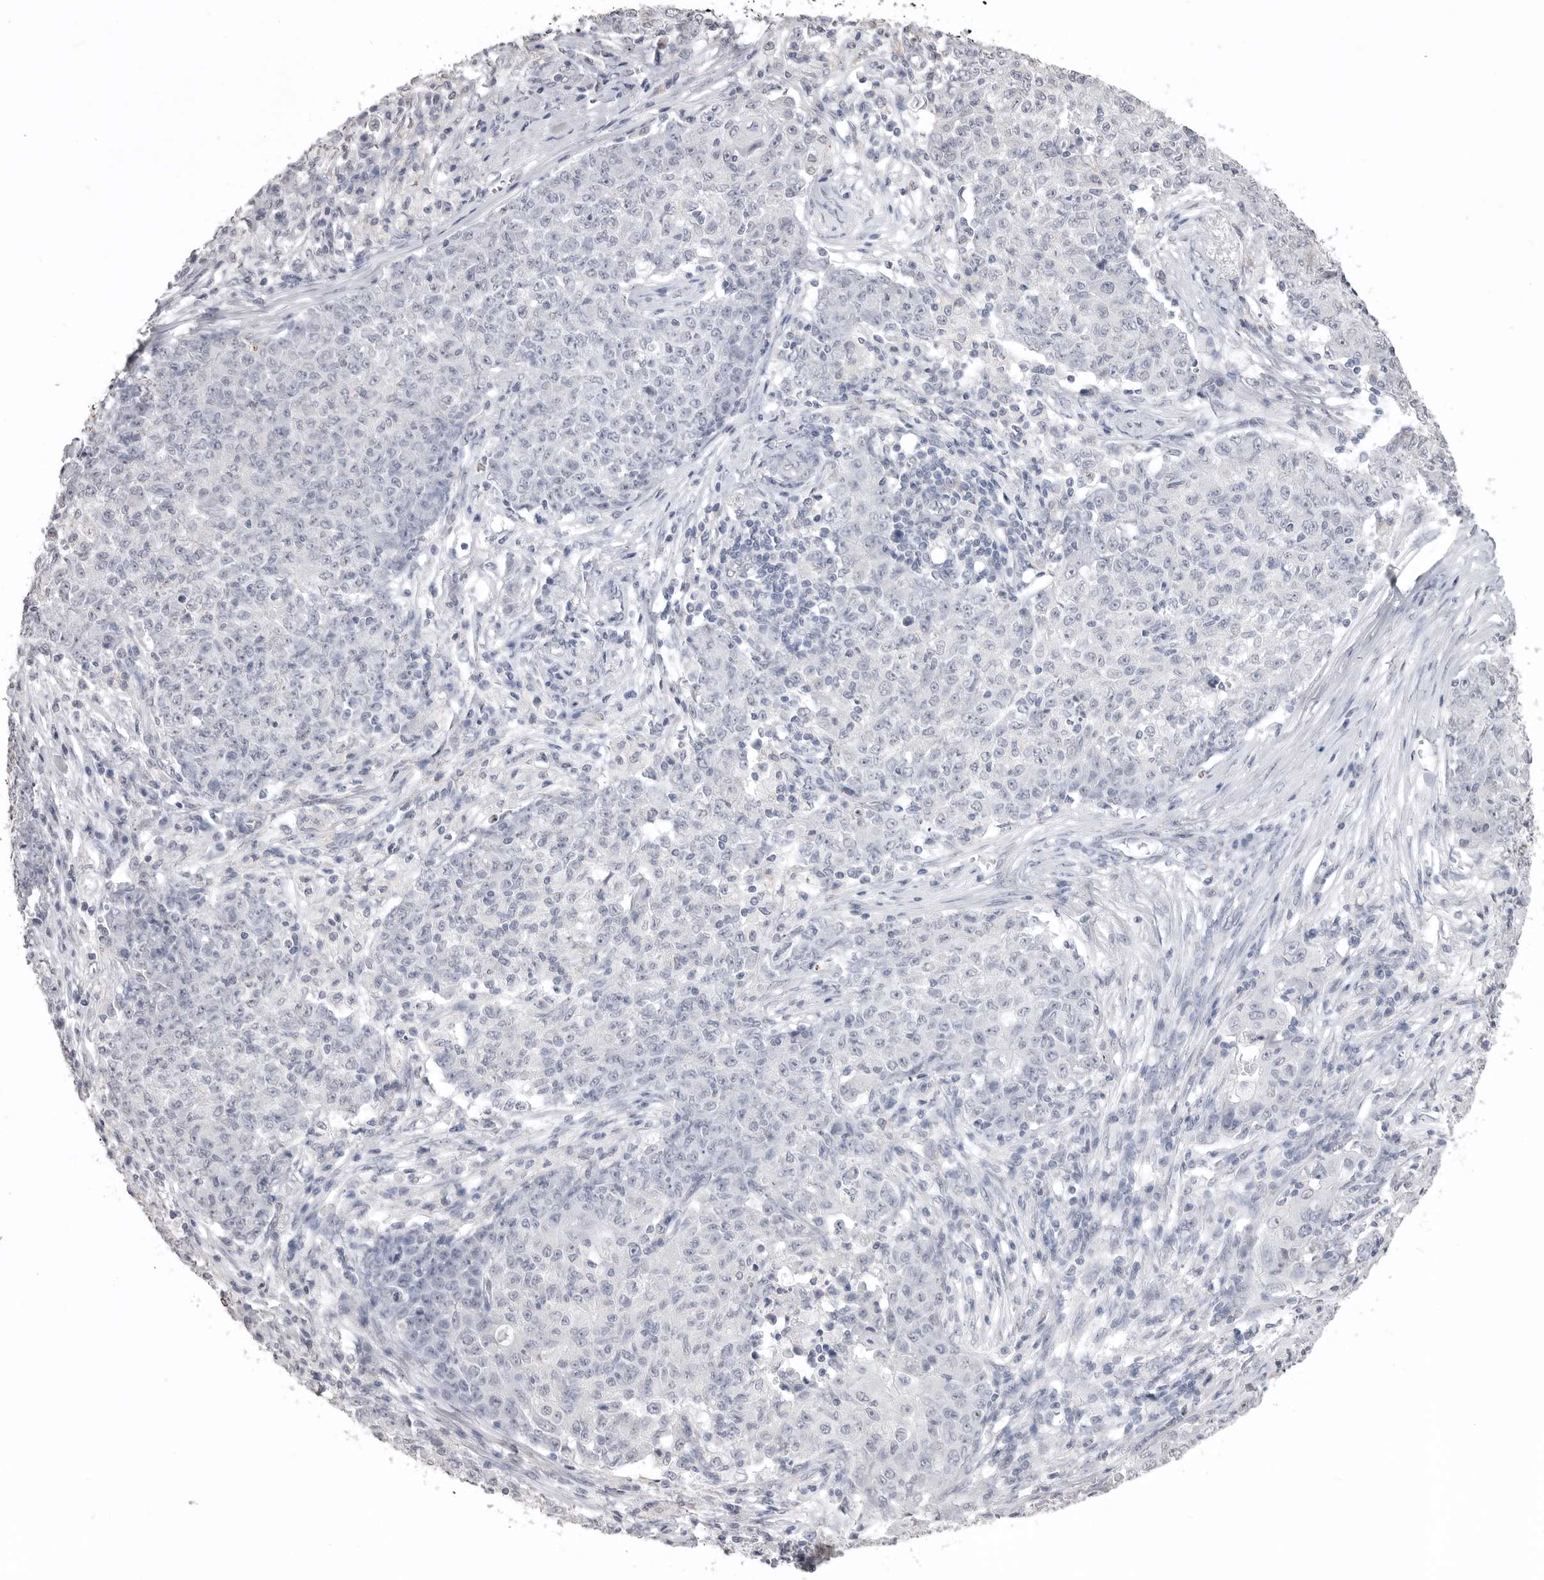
{"staining": {"intensity": "negative", "quantity": "none", "location": "none"}, "tissue": "ovarian cancer", "cell_type": "Tumor cells", "image_type": "cancer", "snomed": [{"axis": "morphology", "description": "Carcinoma, endometroid"}, {"axis": "topography", "description": "Ovary"}], "caption": "This is a photomicrograph of immunohistochemistry (IHC) staining of ovarian cancer (endometroid carcinoma), which shows no staining in tumor cells.", "gene": "ICAM5", "patient": {"sex": "female", "age": 42}}